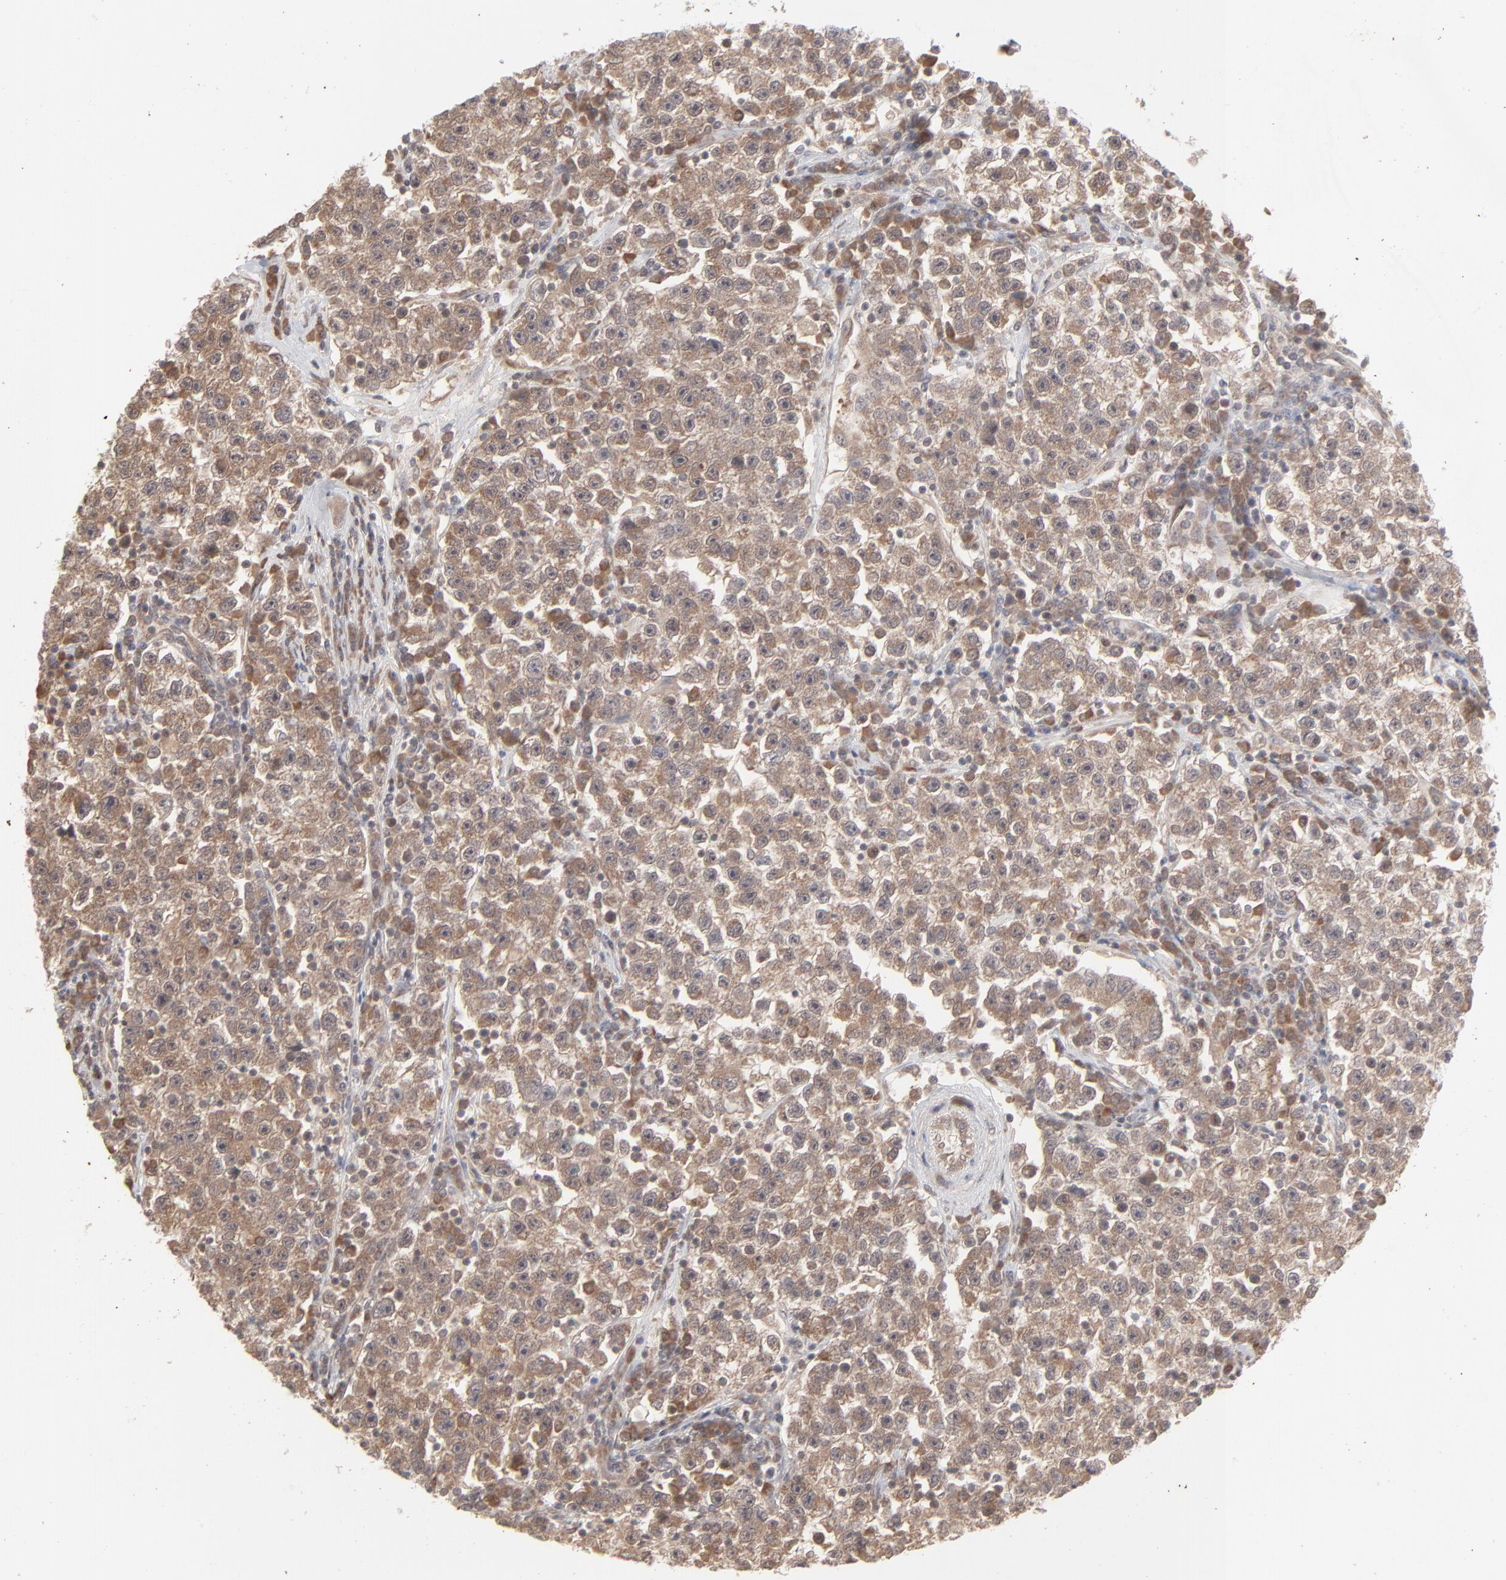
{"staining": {"intensity": "weak", "quantity": ">75%", "location": "cytoplasmic/membranous"}, "tissue": "testis cancer", "cell_type": "Tumor cells", "image_type": "cancer", "snomed": [{"axis": "morphology", "description": "Seminoma, NOS"}, {"axis": "topography", "description": "Testis"}], "caption": "Immunohistochemistry (DAB) staining of human testis seminoma exhibits weak cytoplasmic/membranous protein expression in approximately >75% of tumor cells.", "gene": "SCFD1", "patient": {"sex": "male", "age": 22}}